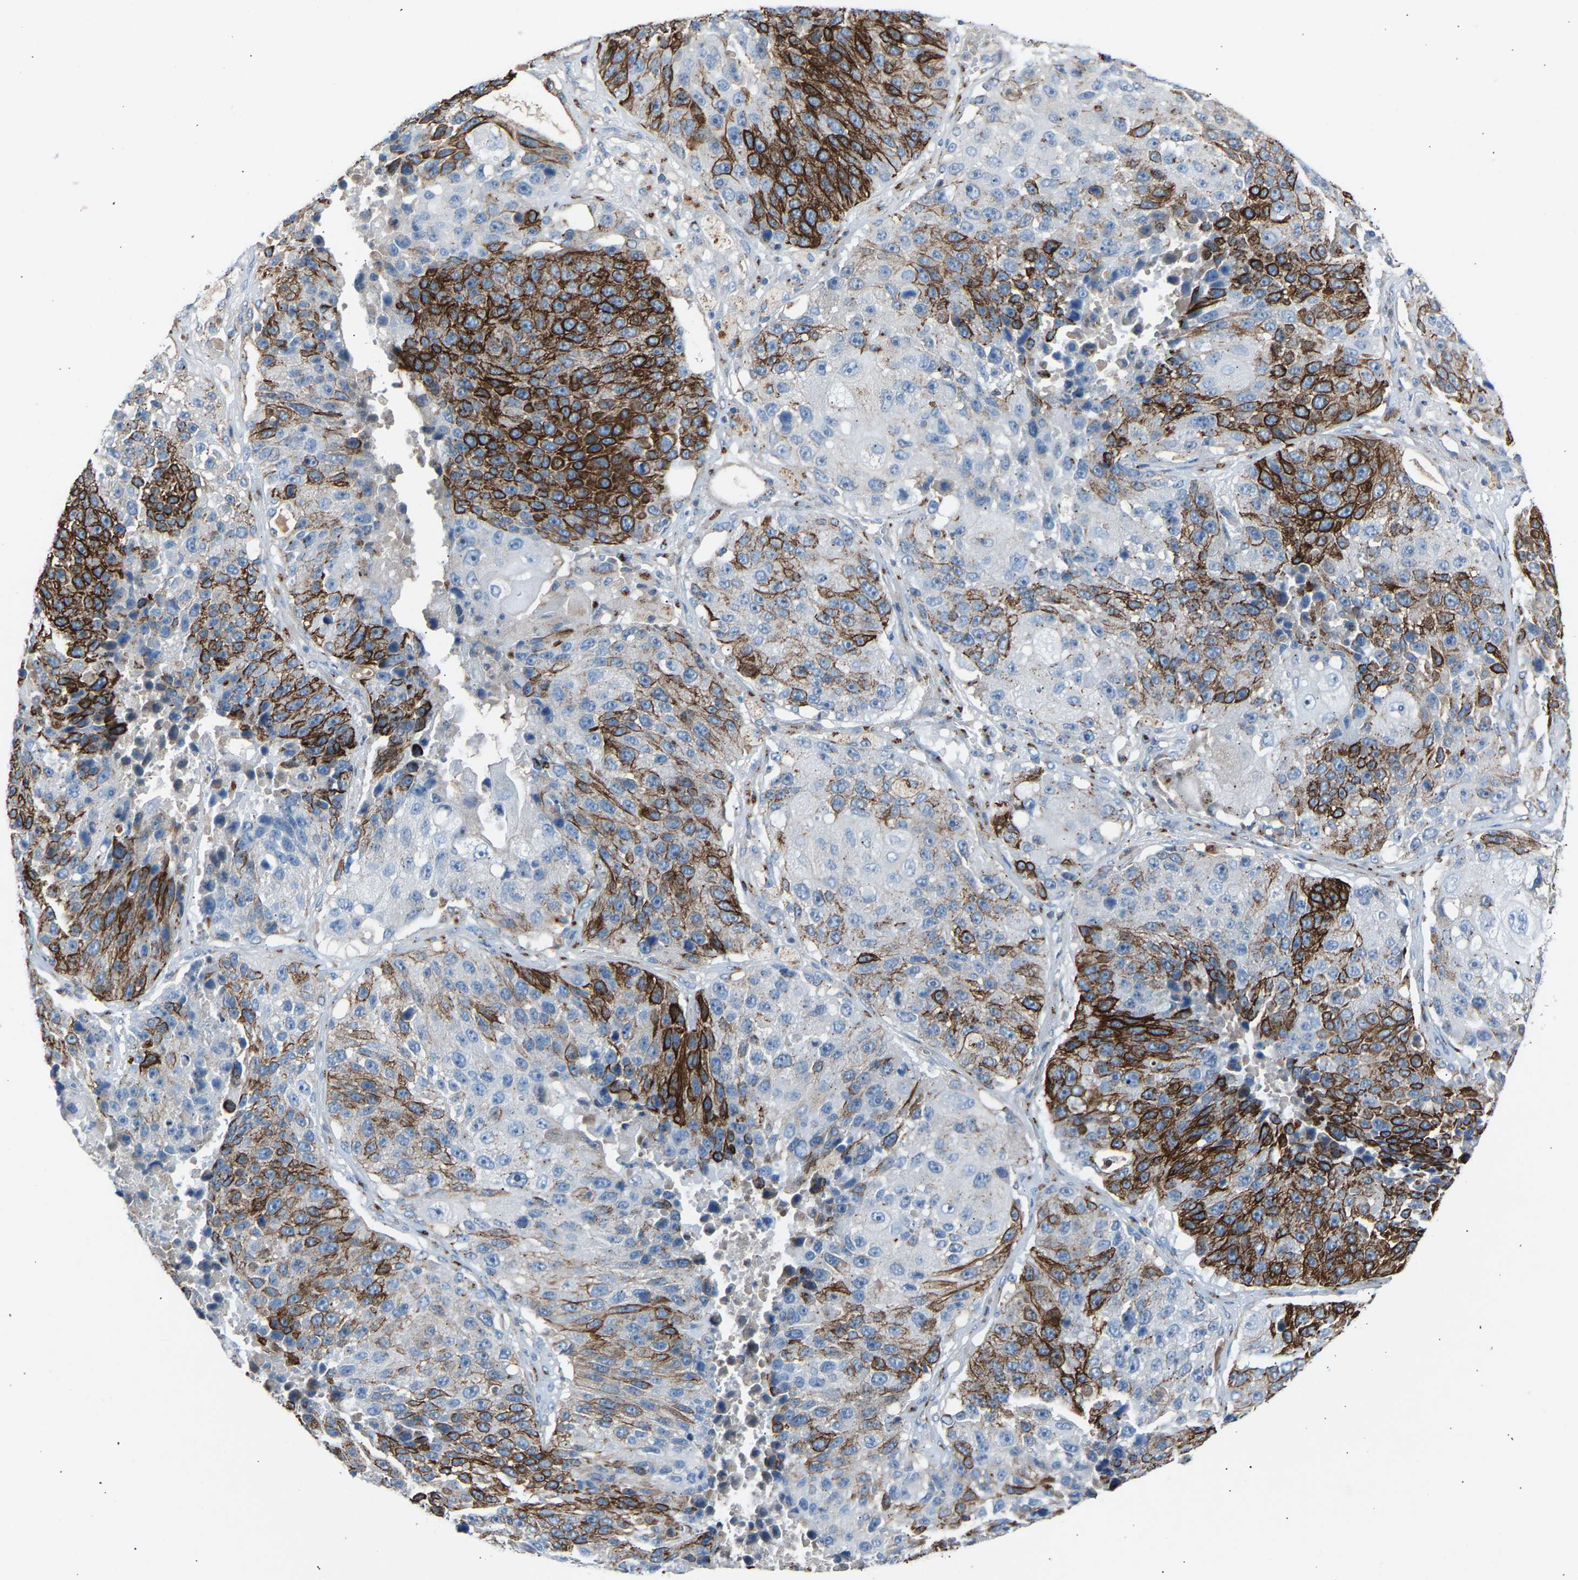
{"staining": {"intensity": "strong", "quantity": "25%-75%", "location": "cytoplasmic/membranous"}, "tissue": "lung cancer", "cell_type": "Tumor cells", "image_type": "cancer", "snomed": [{"axis": "morphology", "description": "Squamous cell carcinoma, NOS"}, {"axis": "topography", "description": "Lung"}], "caption": "Immunohistochemistry (DAB) staining of human lung squamous cell carcinoma demonstrates strong cytoplasmic/membranous protein expression in approximately 25%-75% of tumor cells.", "gene": "CYREN", "patient": {"sex": "male", "age": 61}}